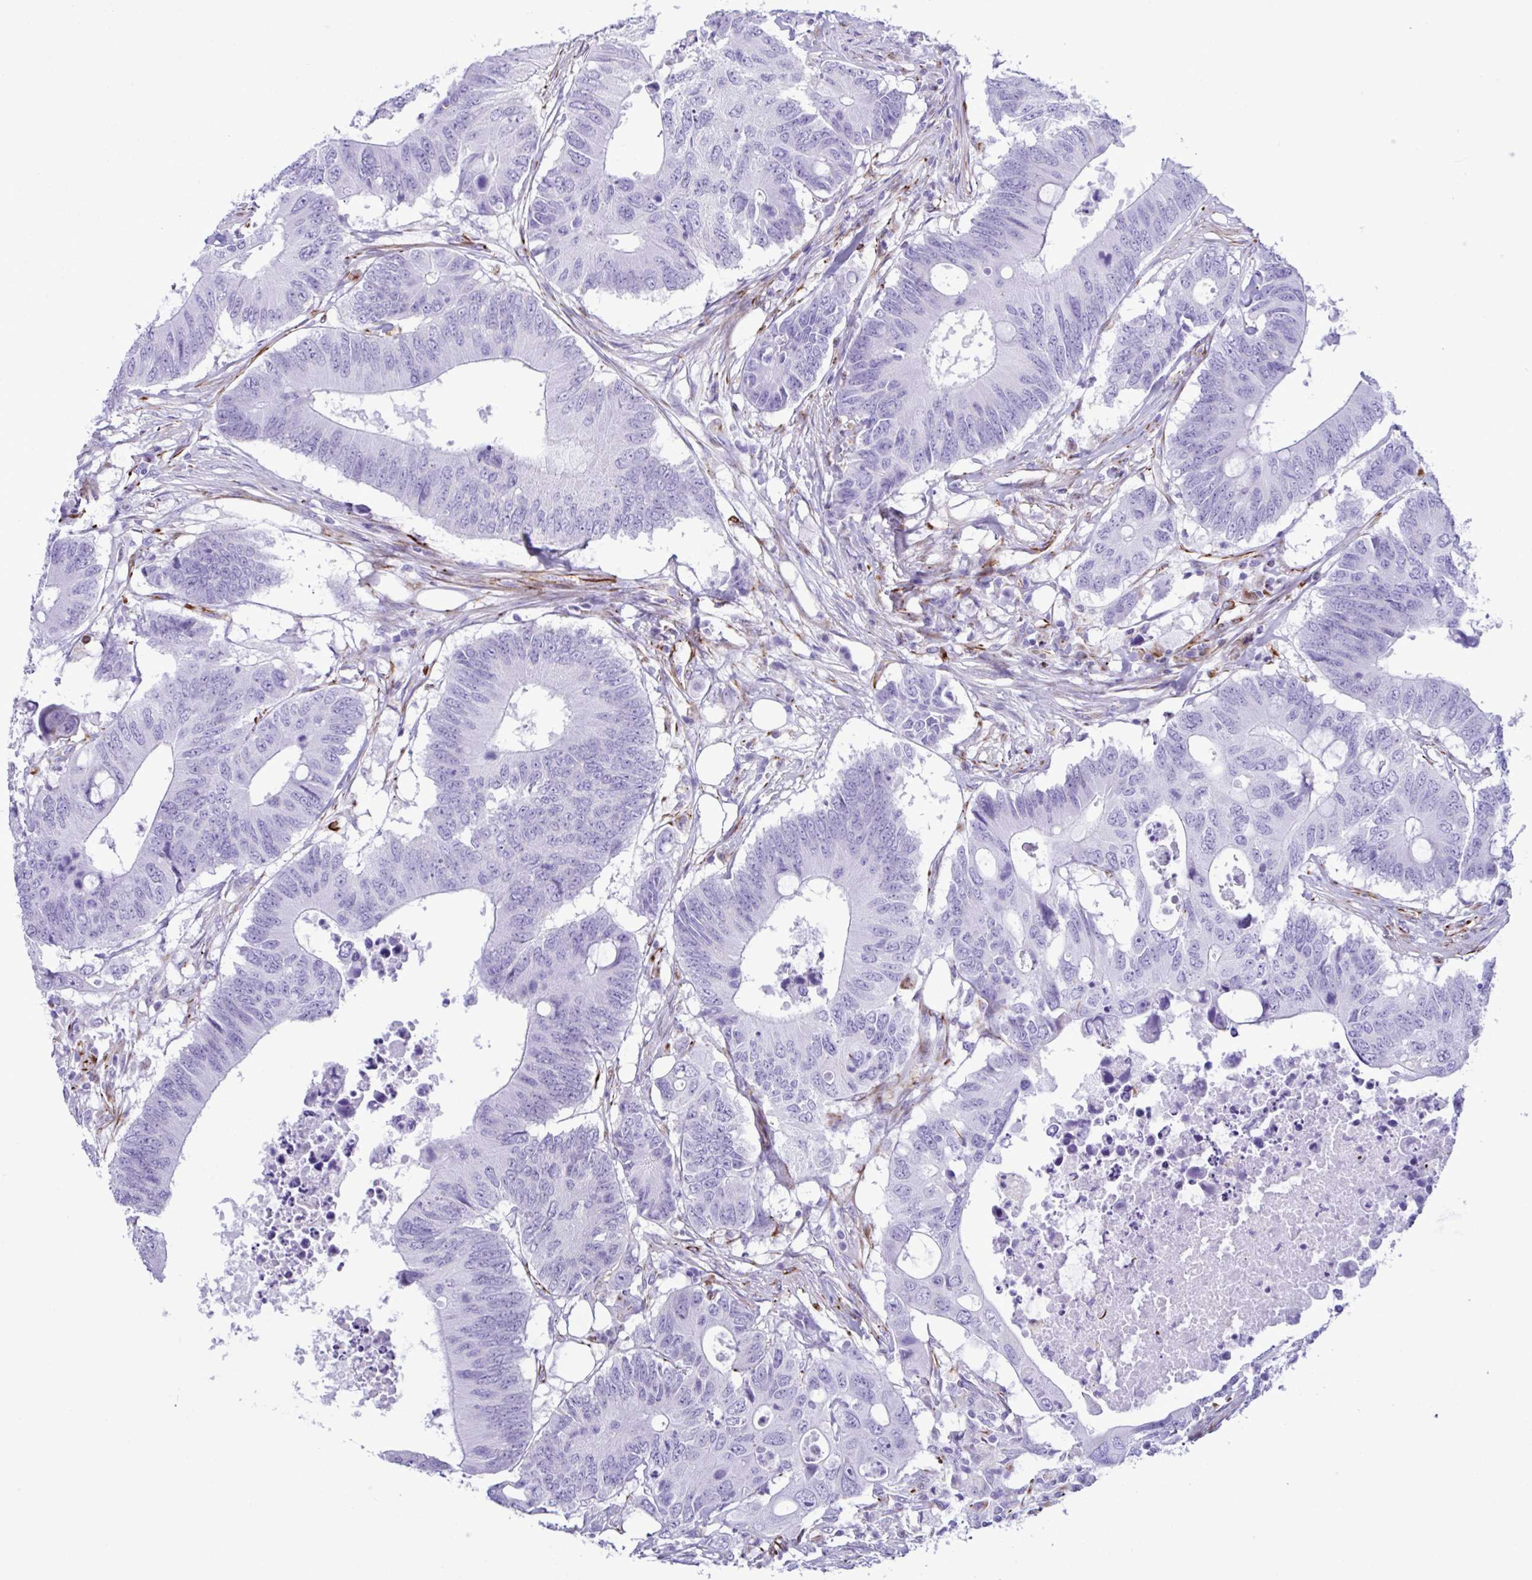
{"staining": {"intensity": "negative", "quantity": "none", "location": "none"}, "tissue": "colorectal cancer", "cell_type": "Tumor cells", "image_type": "cancer", "snomed": [{"axis": "morphology", "description": "Adenocarcinoma, NOS"}, {"axis": "topography", "description": "Colon"}], "caption": "Tumor cells show no significant expression in colorectal cancer (adenocarcinoma). Brightfield microscopy of IHC stained with DAB (3,3'-diaminobenzidine) (brown) and hematoxylin (blue), captured at high magnification.", "gene": "SMAD5", "patient": {"sex": "male", "age": 71}}